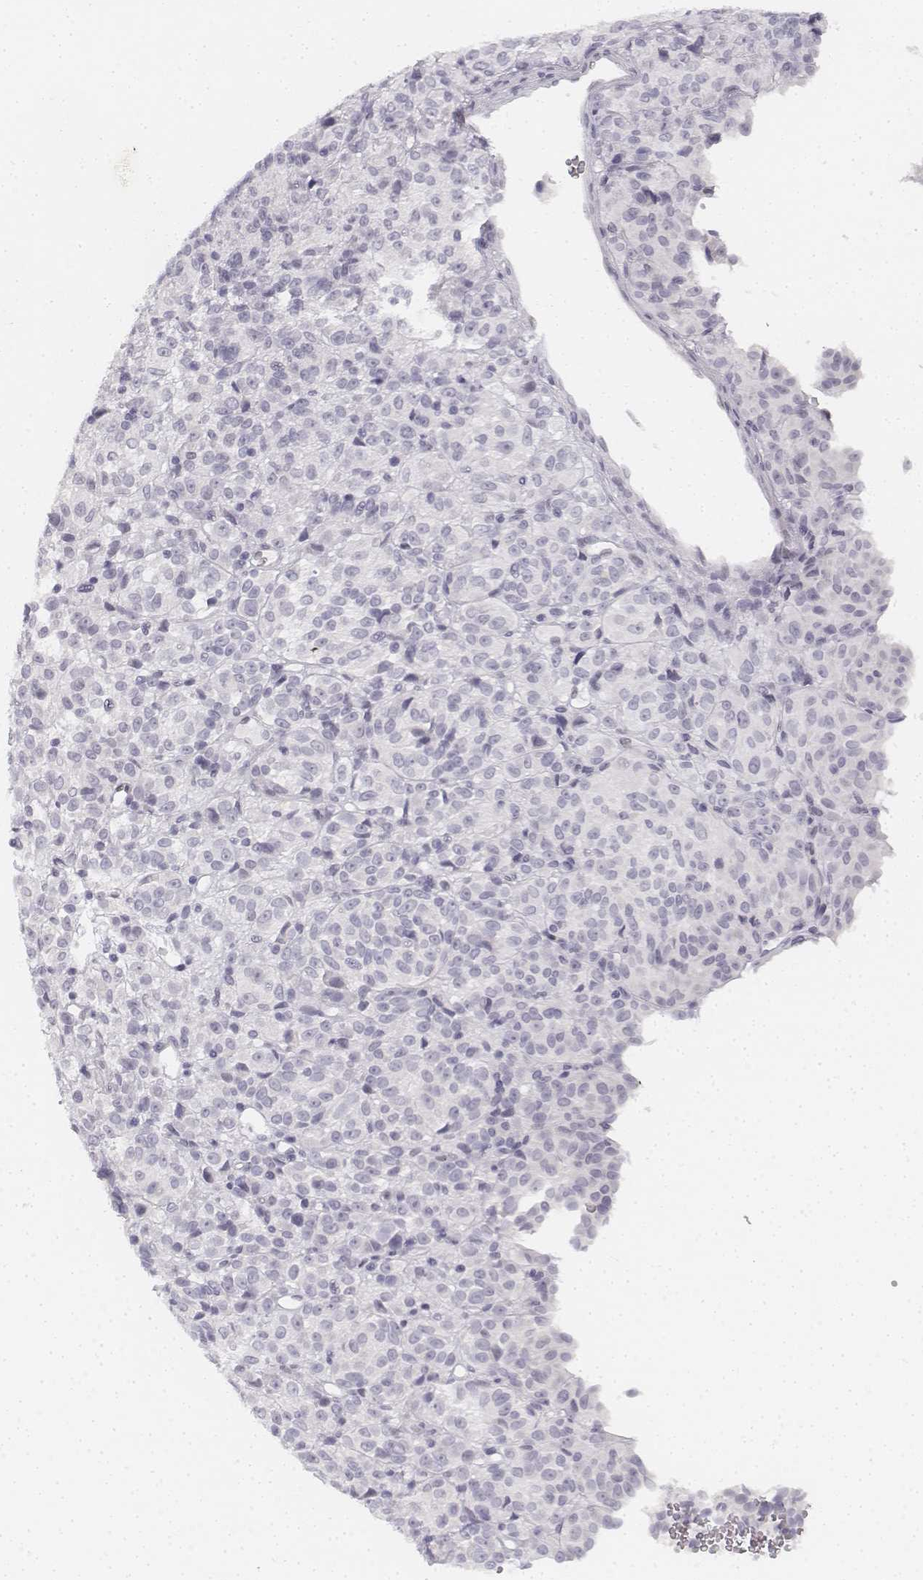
{"staining": {"intensity": "negative", "quantity": "none", "location": "none"}, "tissue": "melanoma", "cell_type": "Tumor cells", "image_type": "cancer", "snomed": [{"axis": "morphology", "description": "Malignant melanoma, Metastatic site"}, {"axis": "topography", "description": "Brain"}], "caption": "This is an IHC photomicrograph of human melanoma. There is no expression in tumor cells.", "gene": "KRTAP2-1", "patient": {"sex": "female", "age": 56}}